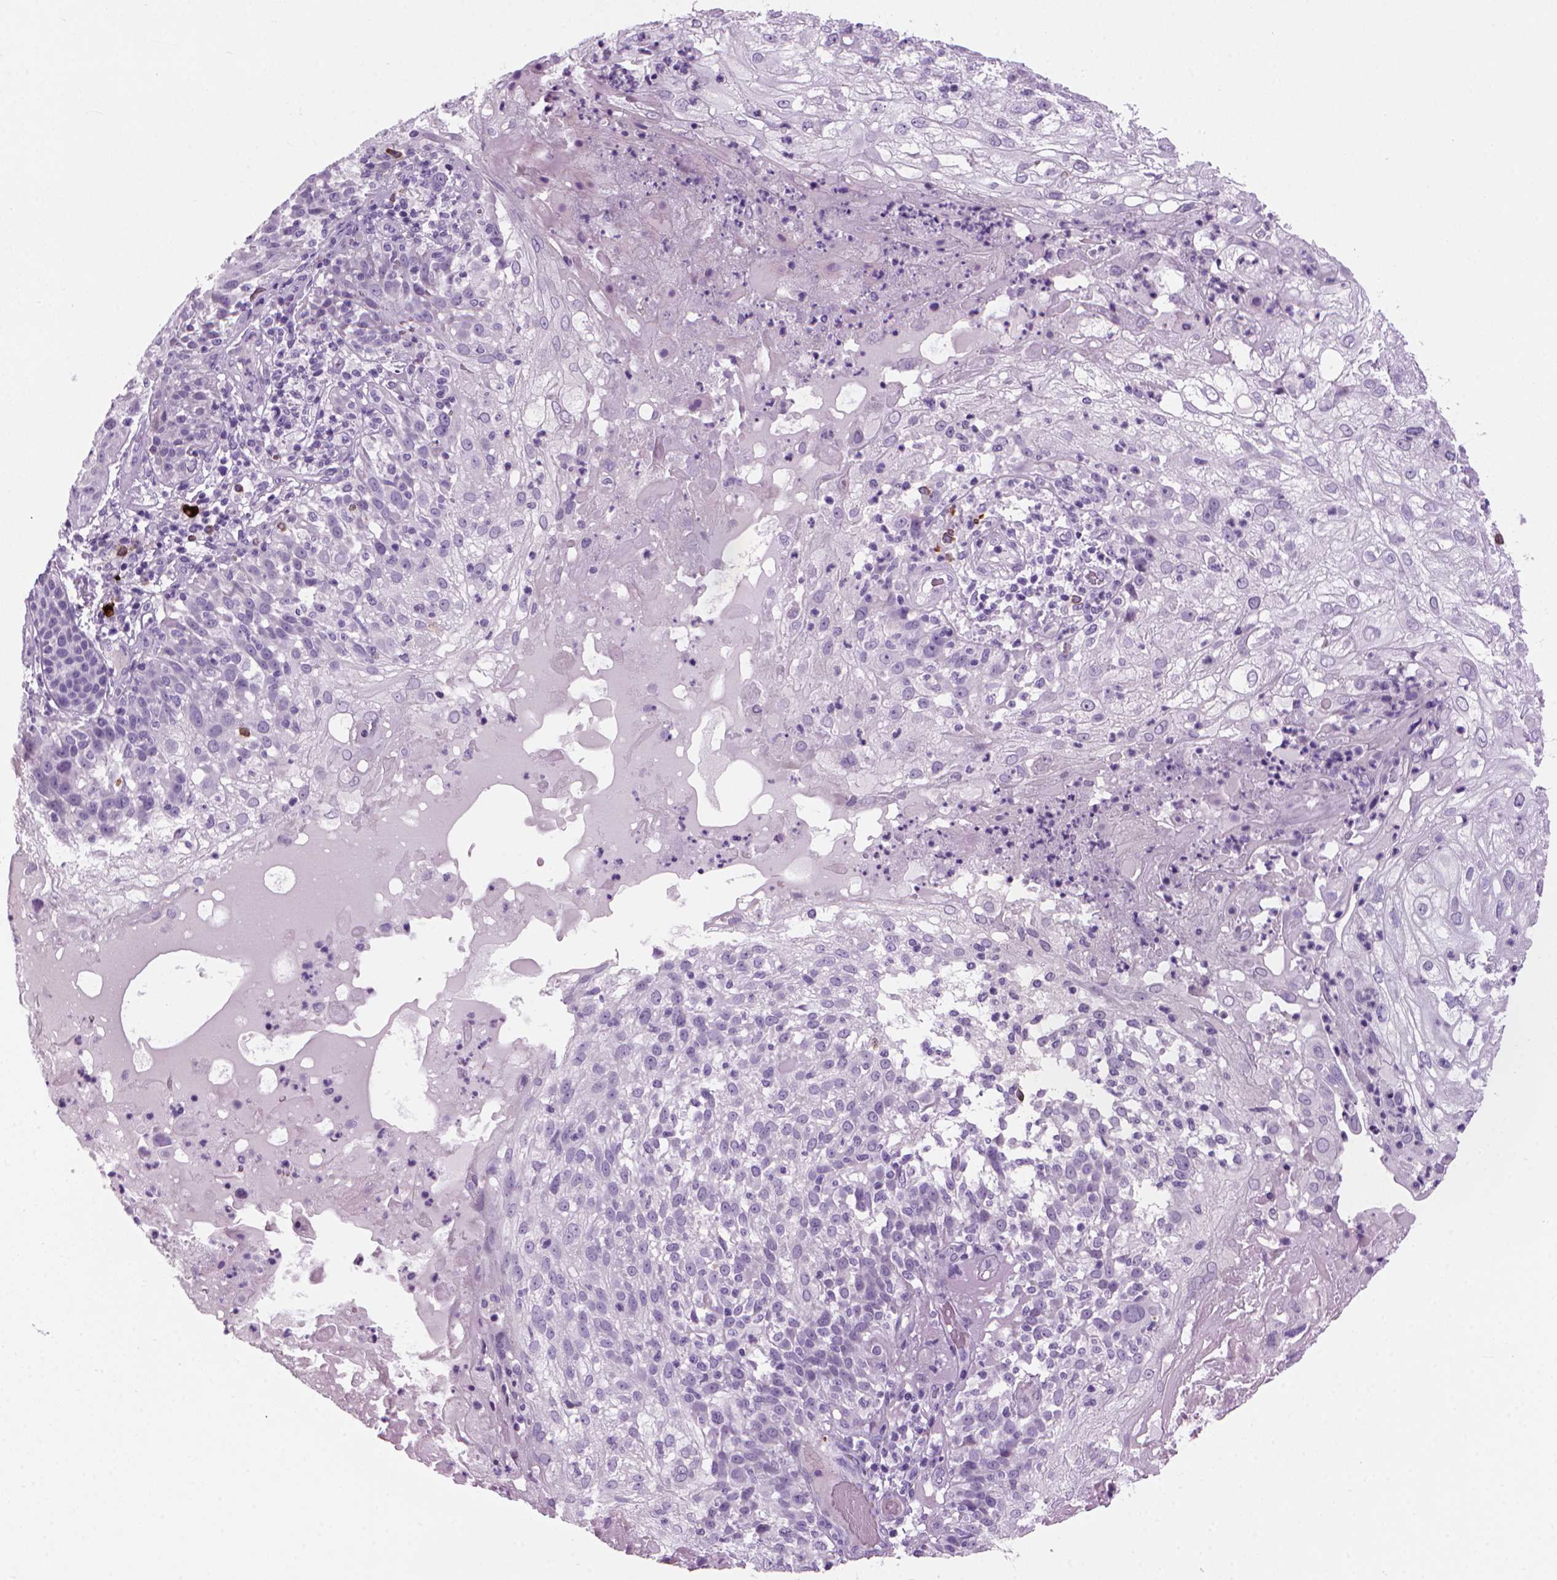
{"staining": {"intensity": "negative", "quantity": "none", "location": "none"}, "tissue": "skin cancer", "cell_type": "Tumor cells", "image_type": "cancer", "snomed": [{"axis": "morphology", "description": "Normal tissue, NOS"}, {"axis": "morphology", "description": "Squamous cell carcinoma, NOS"}, {"axis": "topography", "description": "Skin"}], "caption": "This is an IHC micrograph of human skin cancer. There is no positivity in tumor cells.", "gene": "MZB1", "patient": {"sex": "female", "age": 83}}